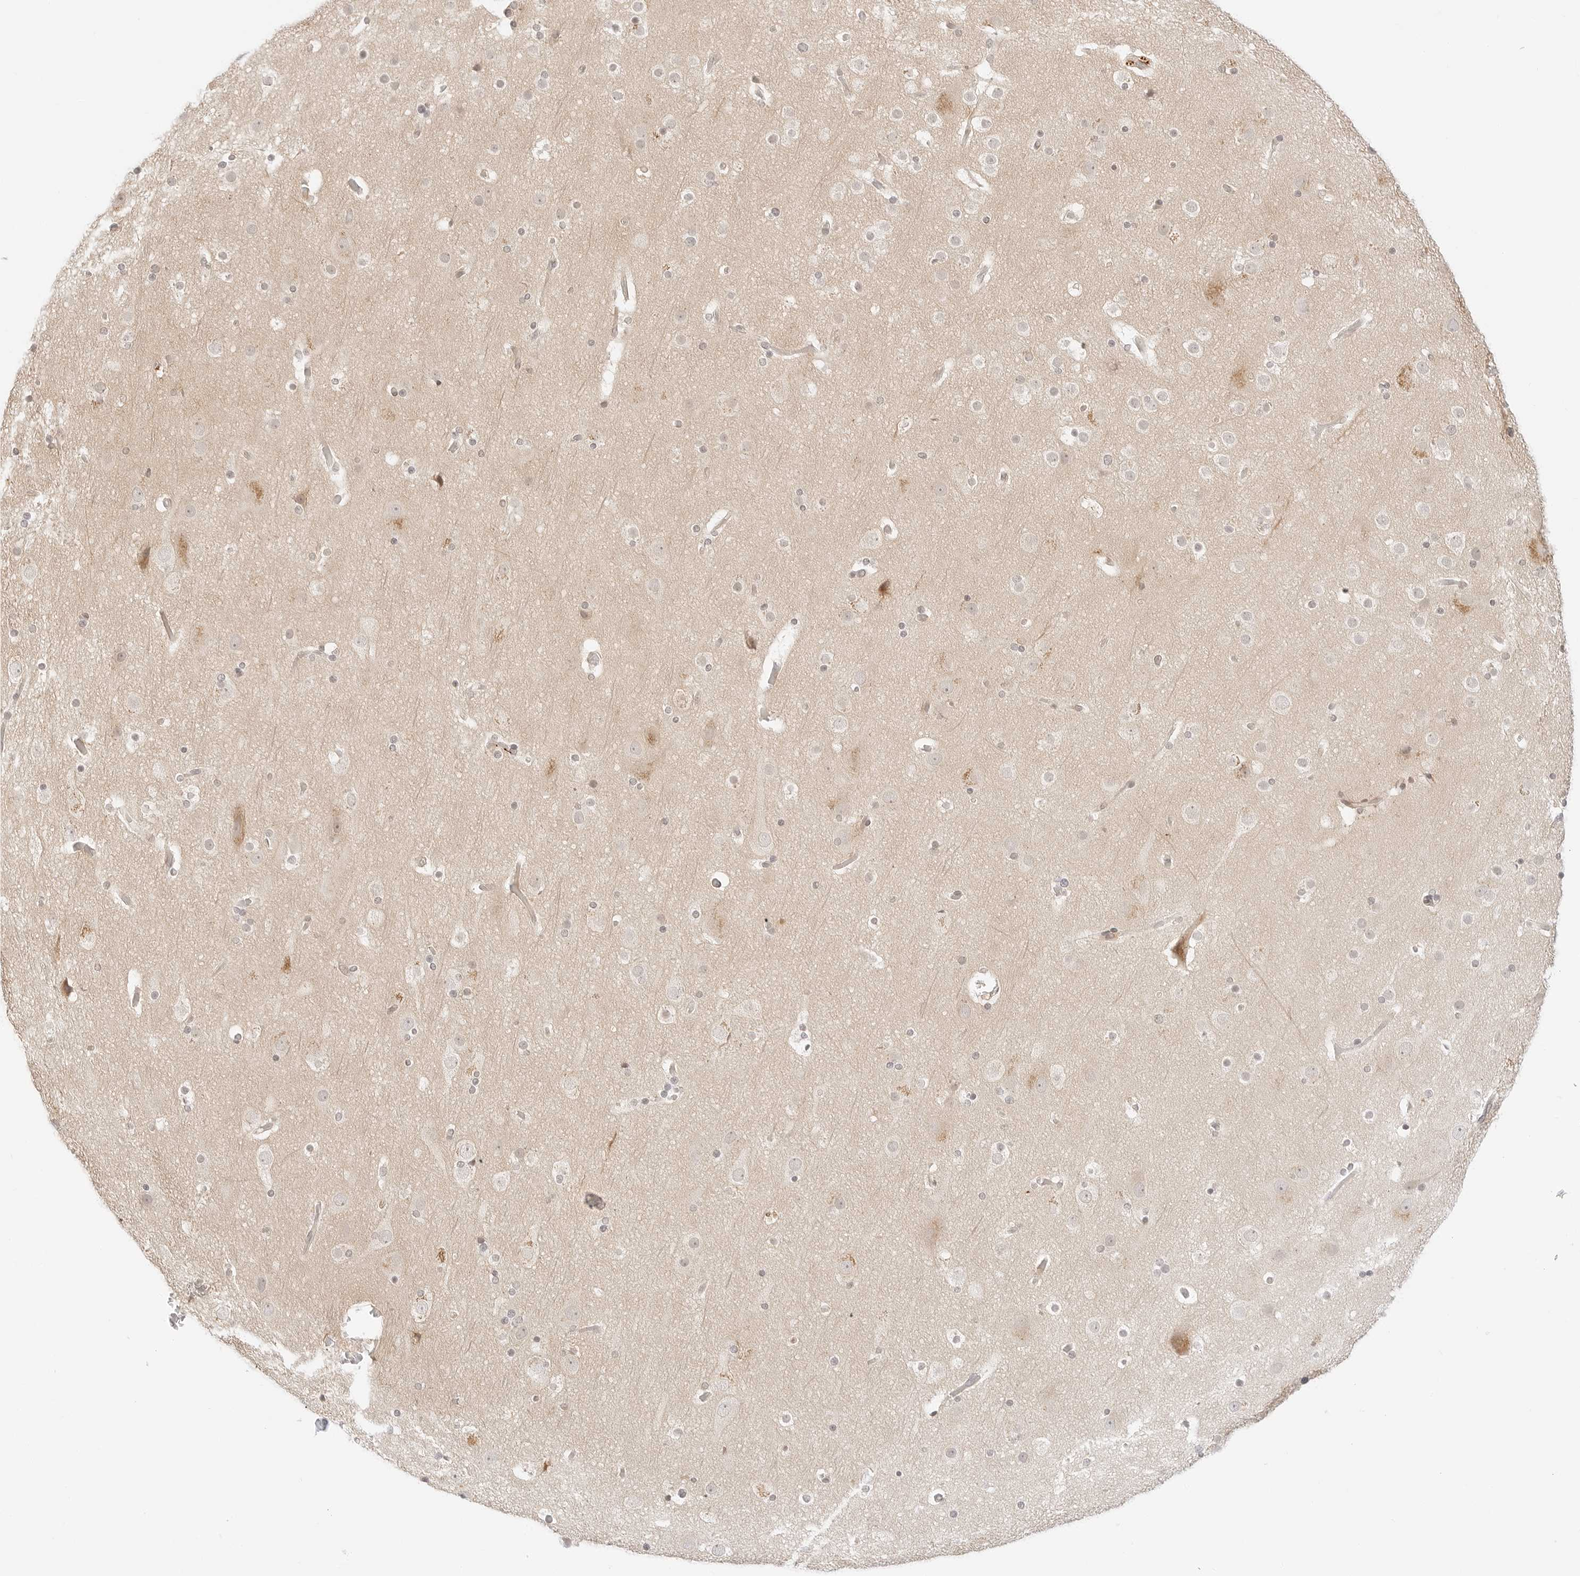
{"staining": {"intensity": "negative", "quantity": "none", "location": "none"}, "tissue": "cerebral cortex", "cell_type": "Endothelial cells", "image_type": "normal", "snomed": [{"axis": "morphology", "description": "Normal tissue, NOS"}, {"axis": "topography", "description": "Cerebral cortex"}], "caption": "Photomicrograph shows no protein positivity in endothelial cells of benign cerebral cortex. The staining is performed using DAB (3,3'-diaminobenzidine) brown chromogen with nuclei counter-stained in using hematoxylin.", "gene": "GNAS", "patient": {"sex": "male", "age": 57}}